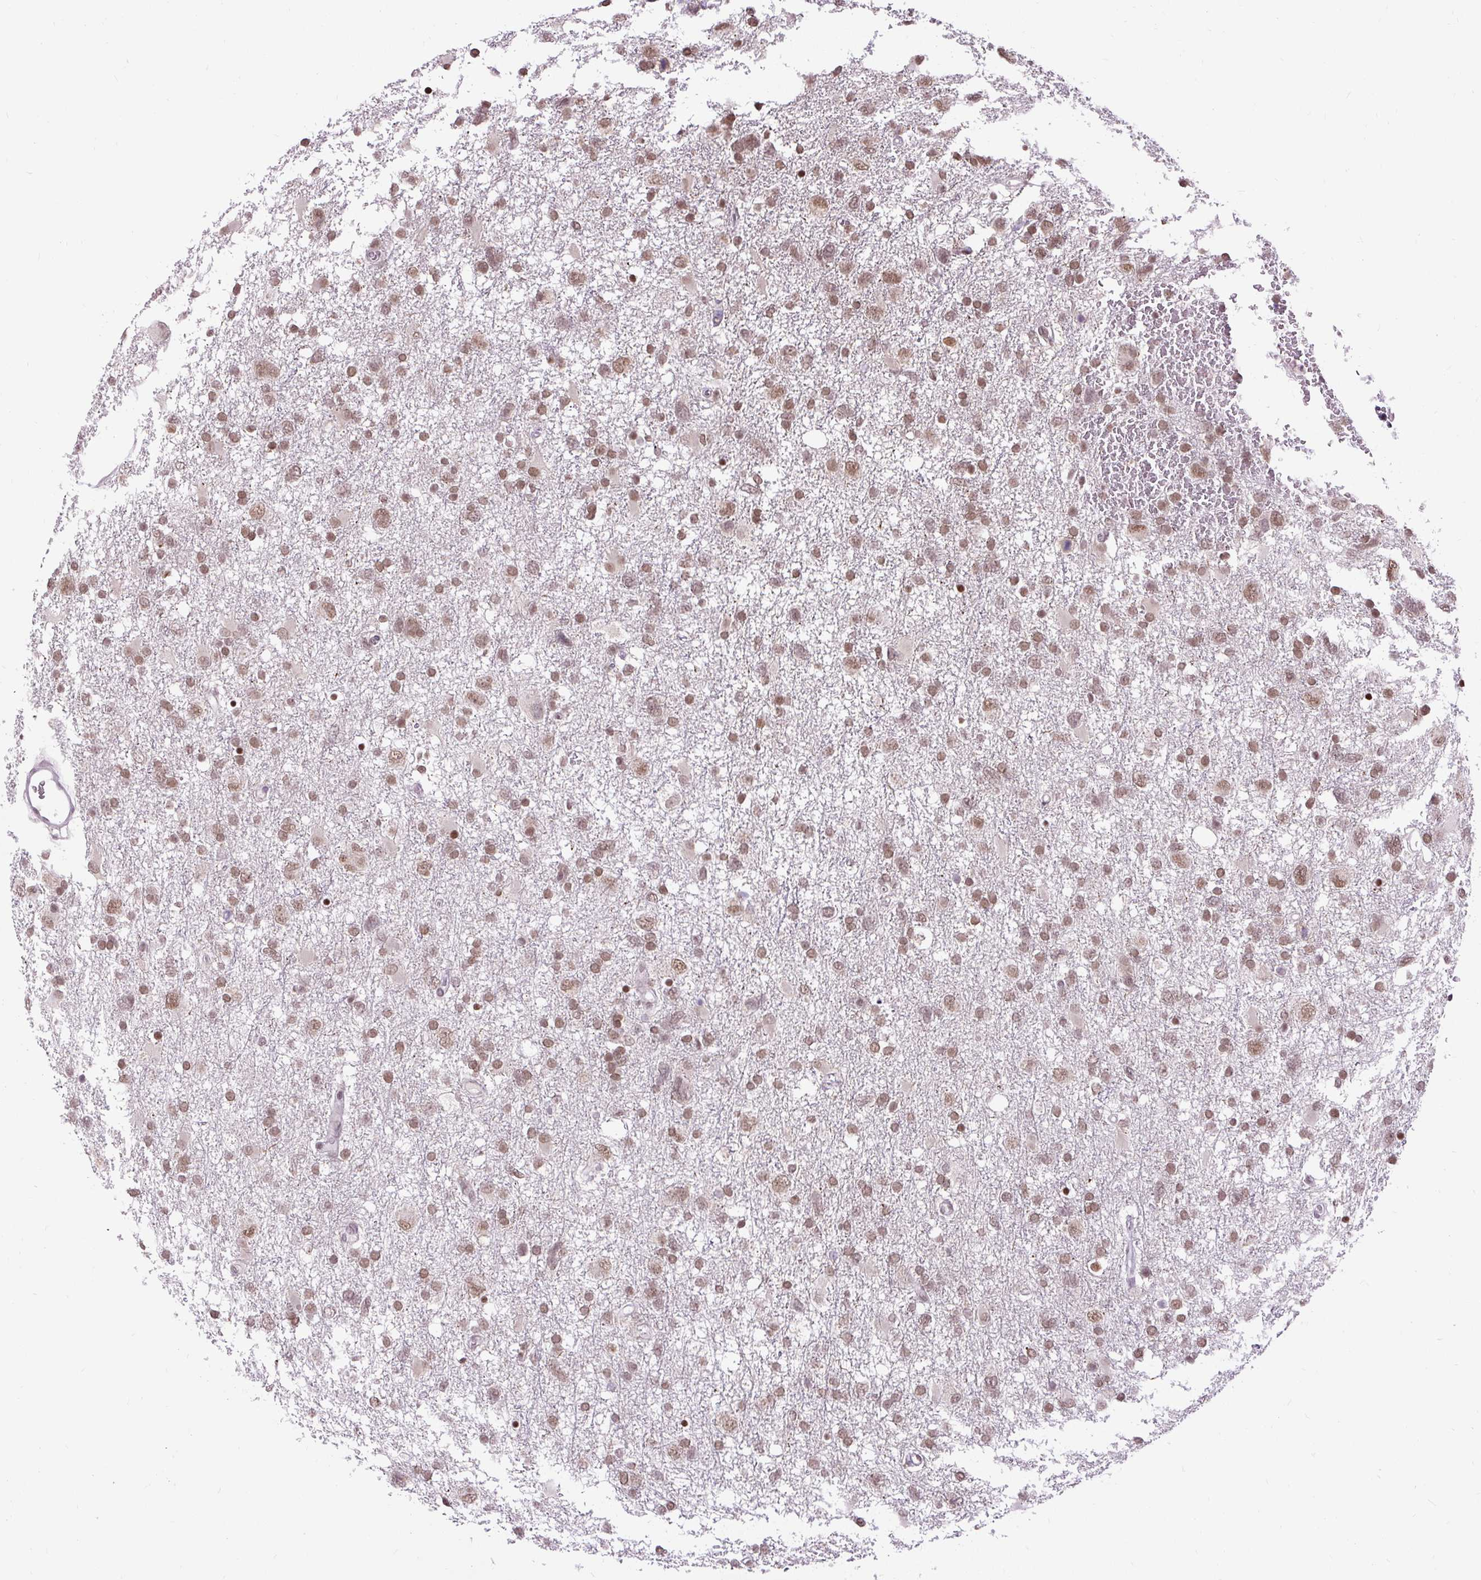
{"staining": {"intensity": "moderate", "quantity": ">75%", "location": "nuclear"}, "tissue": "glioma", "cell_type": "Tumor cells", "image_type": "cancer", "snomed": [{"axis": "morphology", "description": "Glioma, malignant, High grade"}, {"axis": "topography", "description": "Brain"}], "caption": "A photomicrograph of human malignant glioma (high-grade) stained for a protein demonstrates moderate nuclear brown staining in tumor cells. (Brightfield microscopy of DAB IHC at high magnification).", "gene": "ZNF672", "patient": {"sex": "male", "age": 61}}